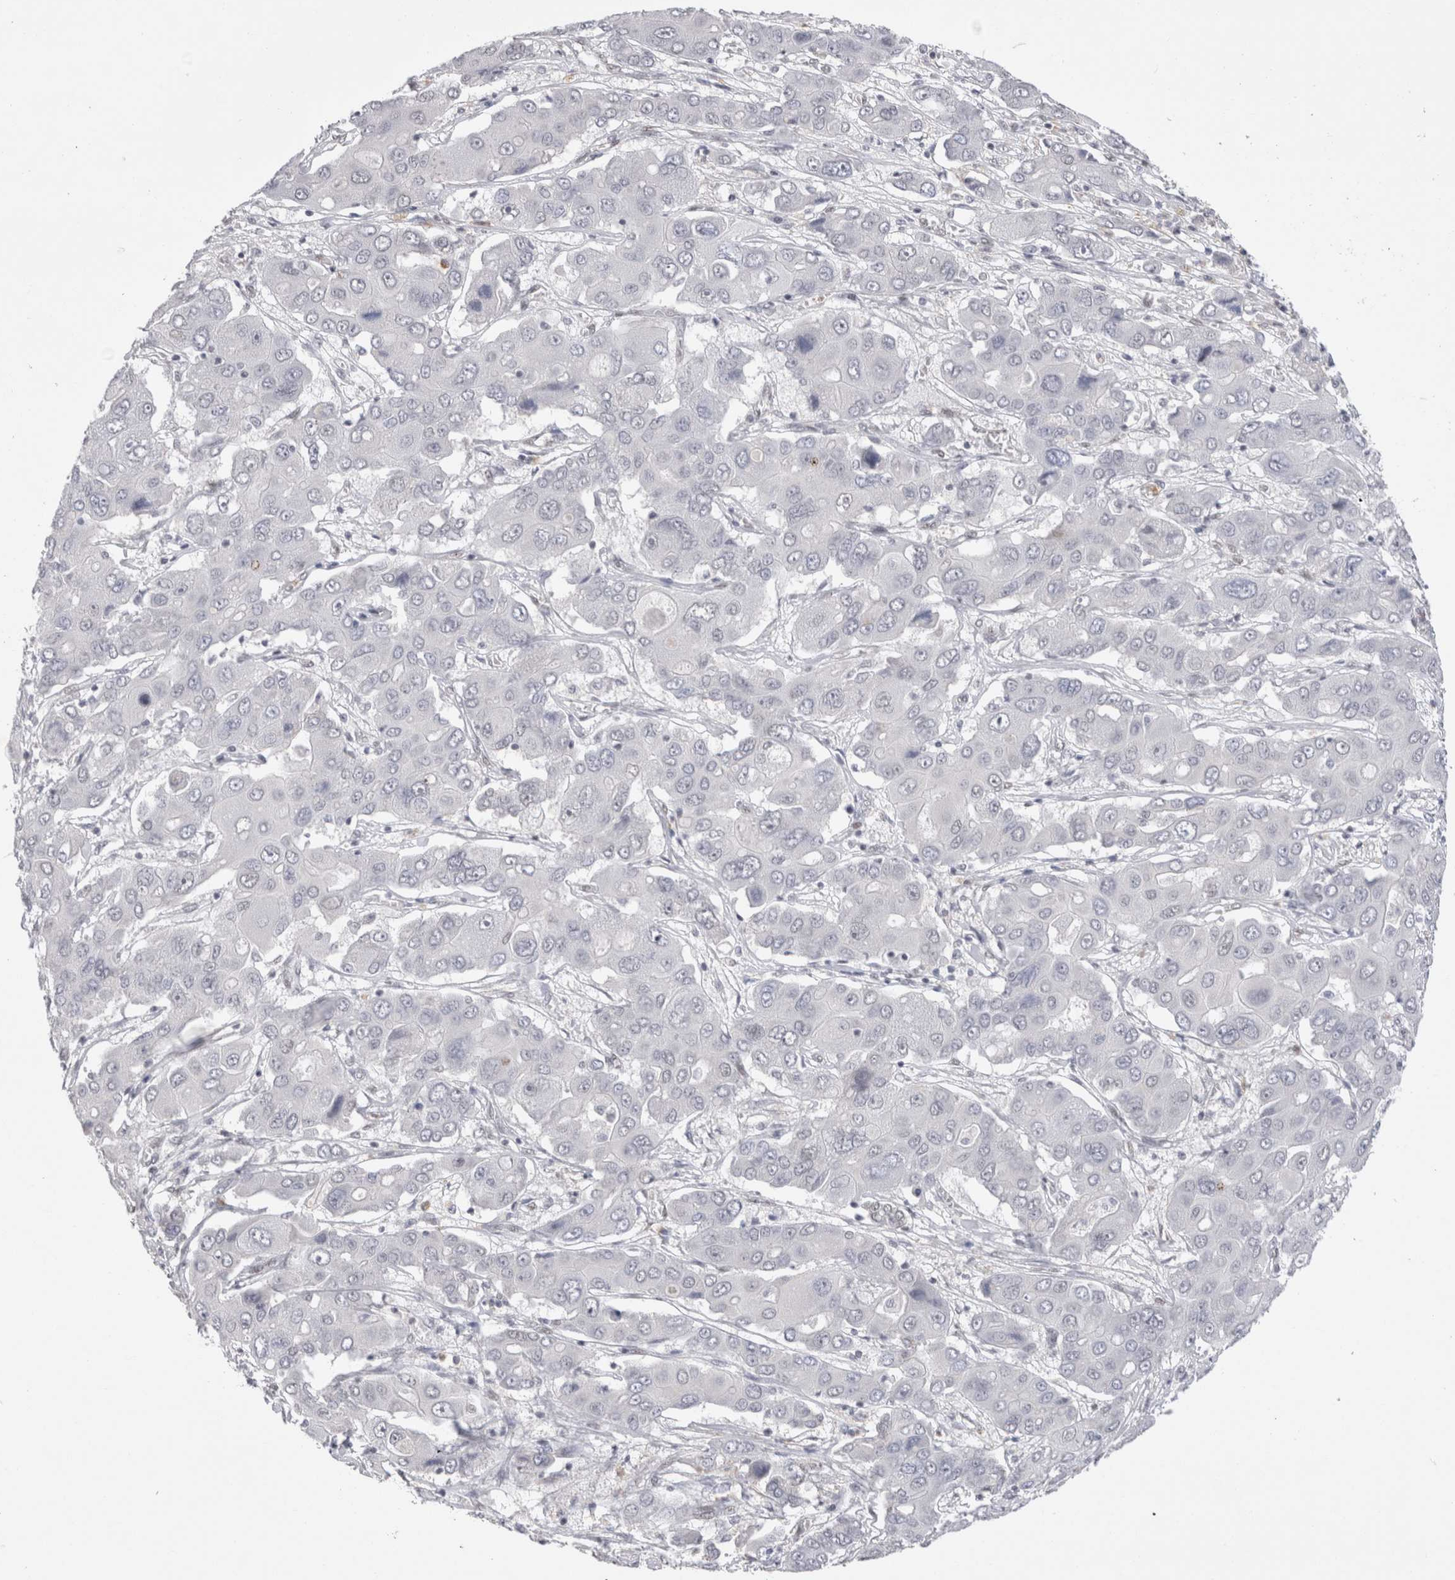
{"staining": {"intensity": "negative", "quantity": "none", "location": "none"}, "tissue": "liver cancer", "cell_type": "Tumor cells", "image_type": "cancer", "snomed": [{"axis": "morphology", "description": "Cholangiocarcinoma"}, {"axis": "topography", "description": "Liver"}], "caption": "A photomicrograph of human liver cancer is negative for staining in tumor cells.", "gene": "RBM6", "patient": {"sex": "male", "age": 67}}